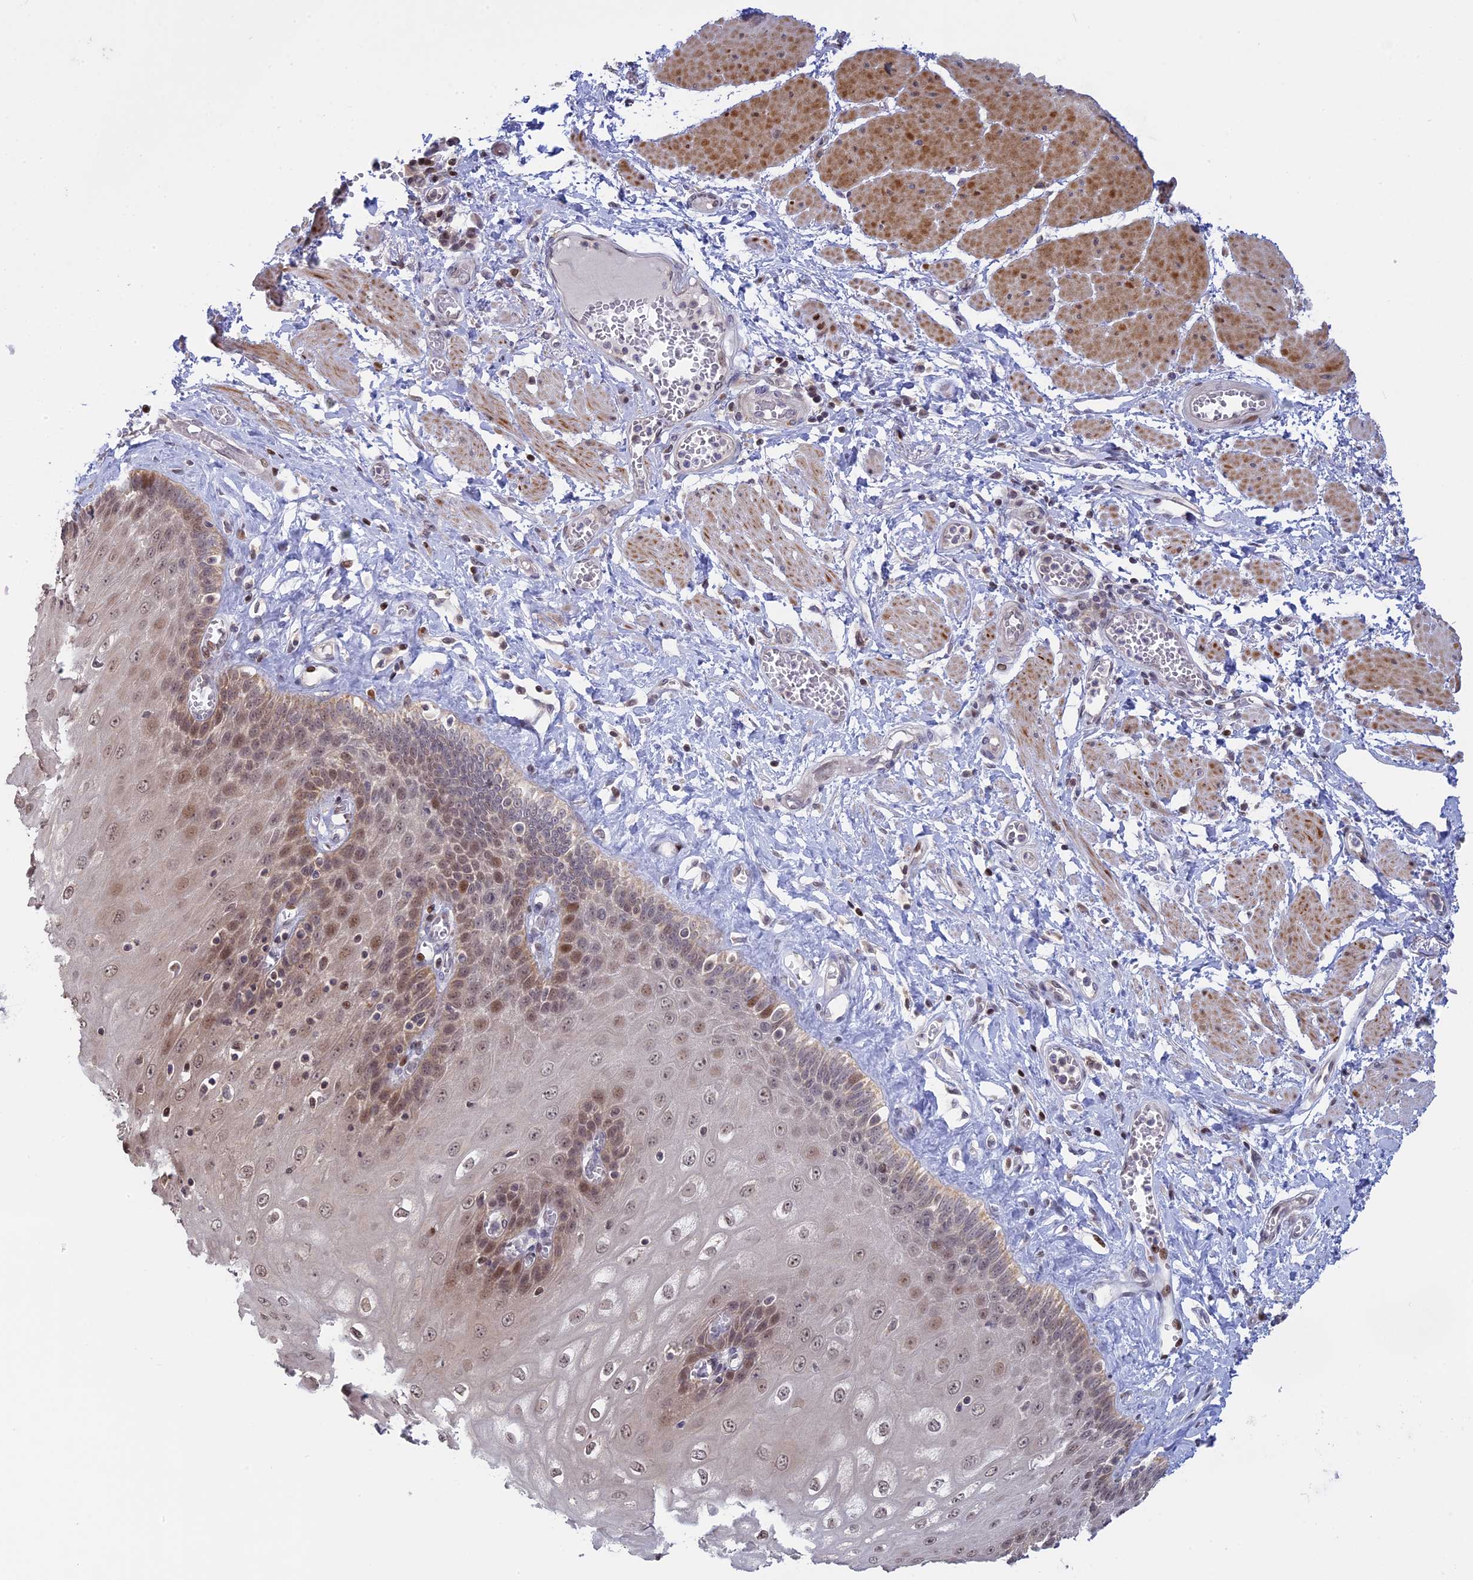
{"staining": {"intensity": "moderate", "quantity": "25%-75%", "location": "cytoplasmic/membranous,nuclear"}, "tissue": "esophagus", "cell_type": "Squamous epithelial cells", "image_type": "normal", "snomed": [{"axis": "morphology", "description": "Normal tissue, NOS"}, {"axis": "topography", "description": "Esophagus"}], "caption": "IHC of unremarkable human esophagus shows medium levels of moderate cytoplasmic/membranous,nuclear positivity in about 25%-75% of squamous epithelial cells.", "gene": "GSKIP", "patient": {"sex": "male", "age": 60}}